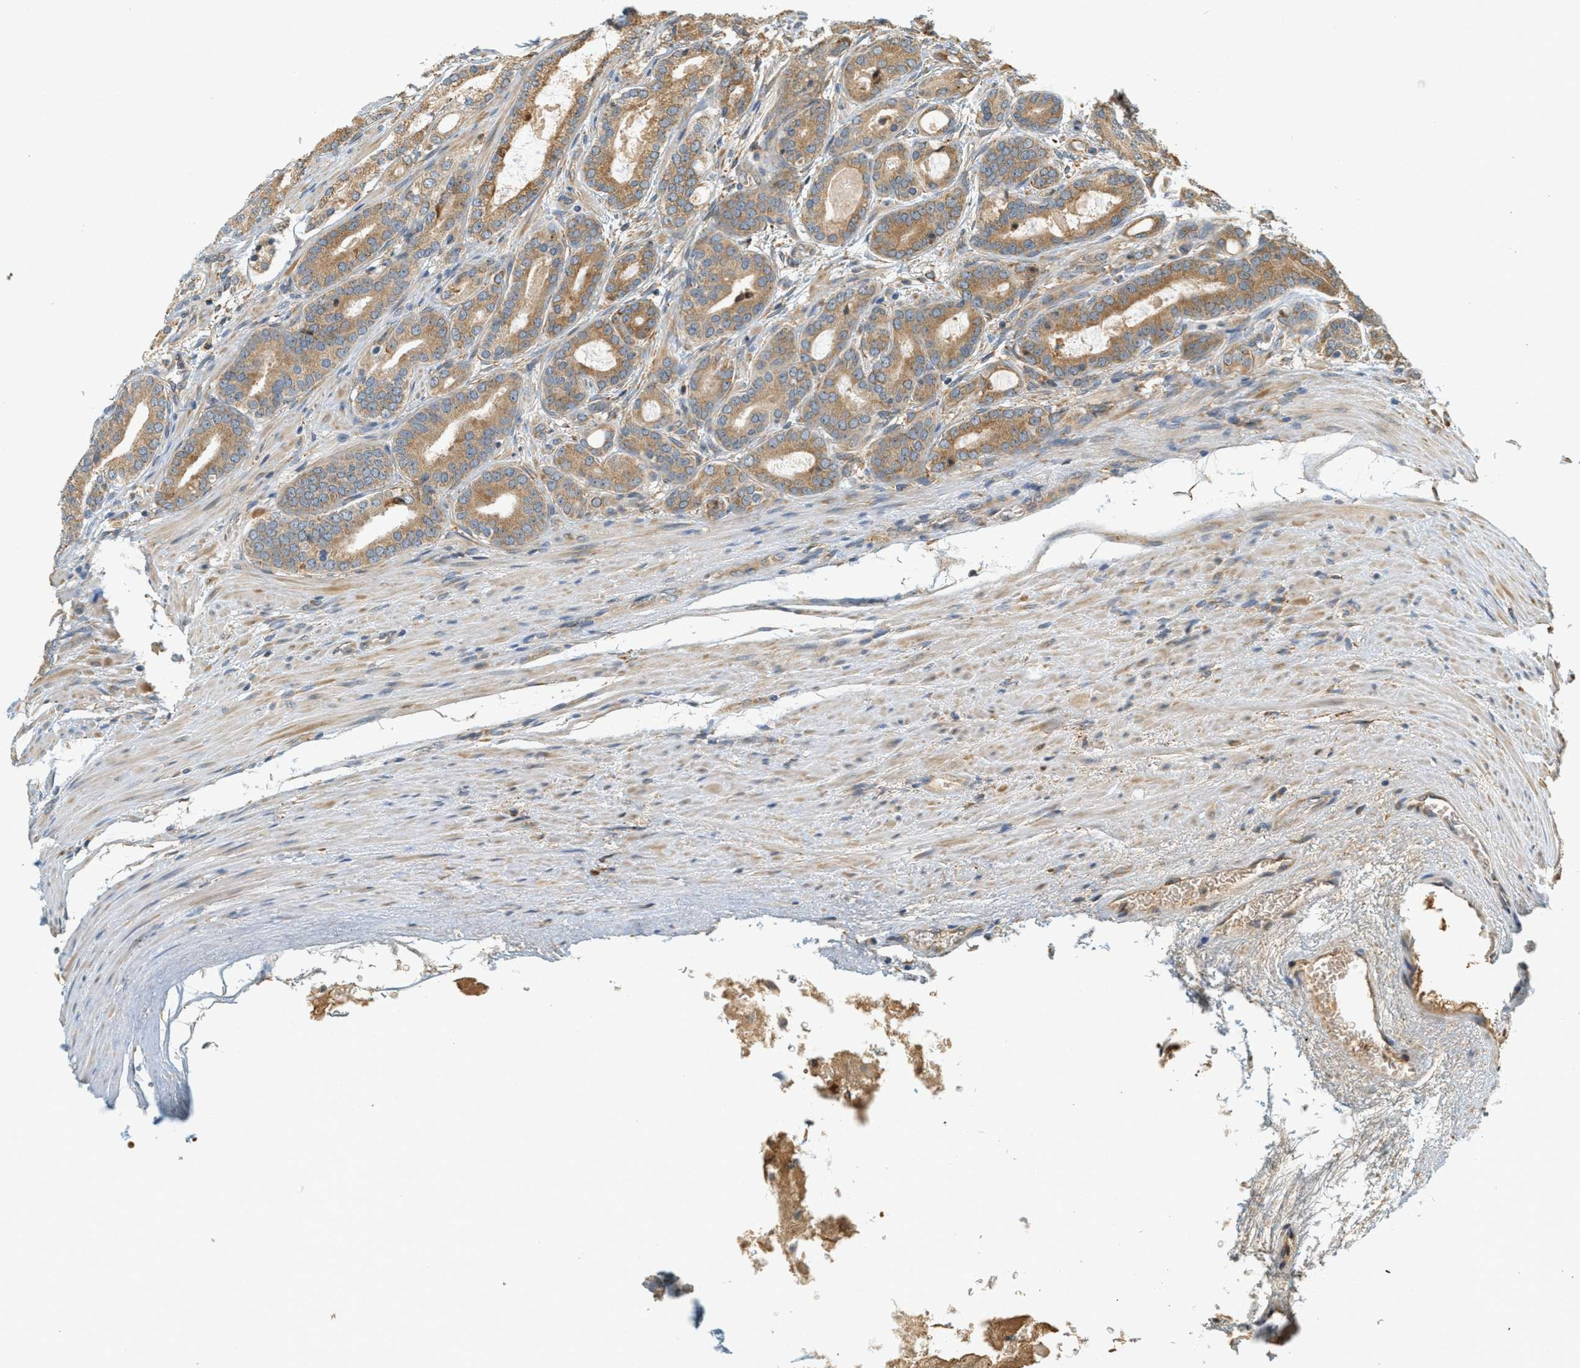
{"staining": {"intensity": "moderate", "quantity": ">75%", "location": "cytoplasmic/membranous"}, "tissue": "prostate cancer", "cell_type": "Tumor cells", "image_type": "cancer", "snomed": [{"axis": "morphology", "description": "Adenocarcinoma, High grade"}, {"axis": "topography", "description": "Prostate"}], "caption": "High-magnification brightfield microscopy of prostate adenocarcinoma (high-grade) stained with DAB (3,3'-diaminobenzidine) (brown) and counterstained with hematoxylin (blue). tumor cells exhibit moderate cytoplasmic/membranous positivity is identified in about>75% of cells.", "gene": "PDK1", "patient": {"sex": "male", "age": 60}}